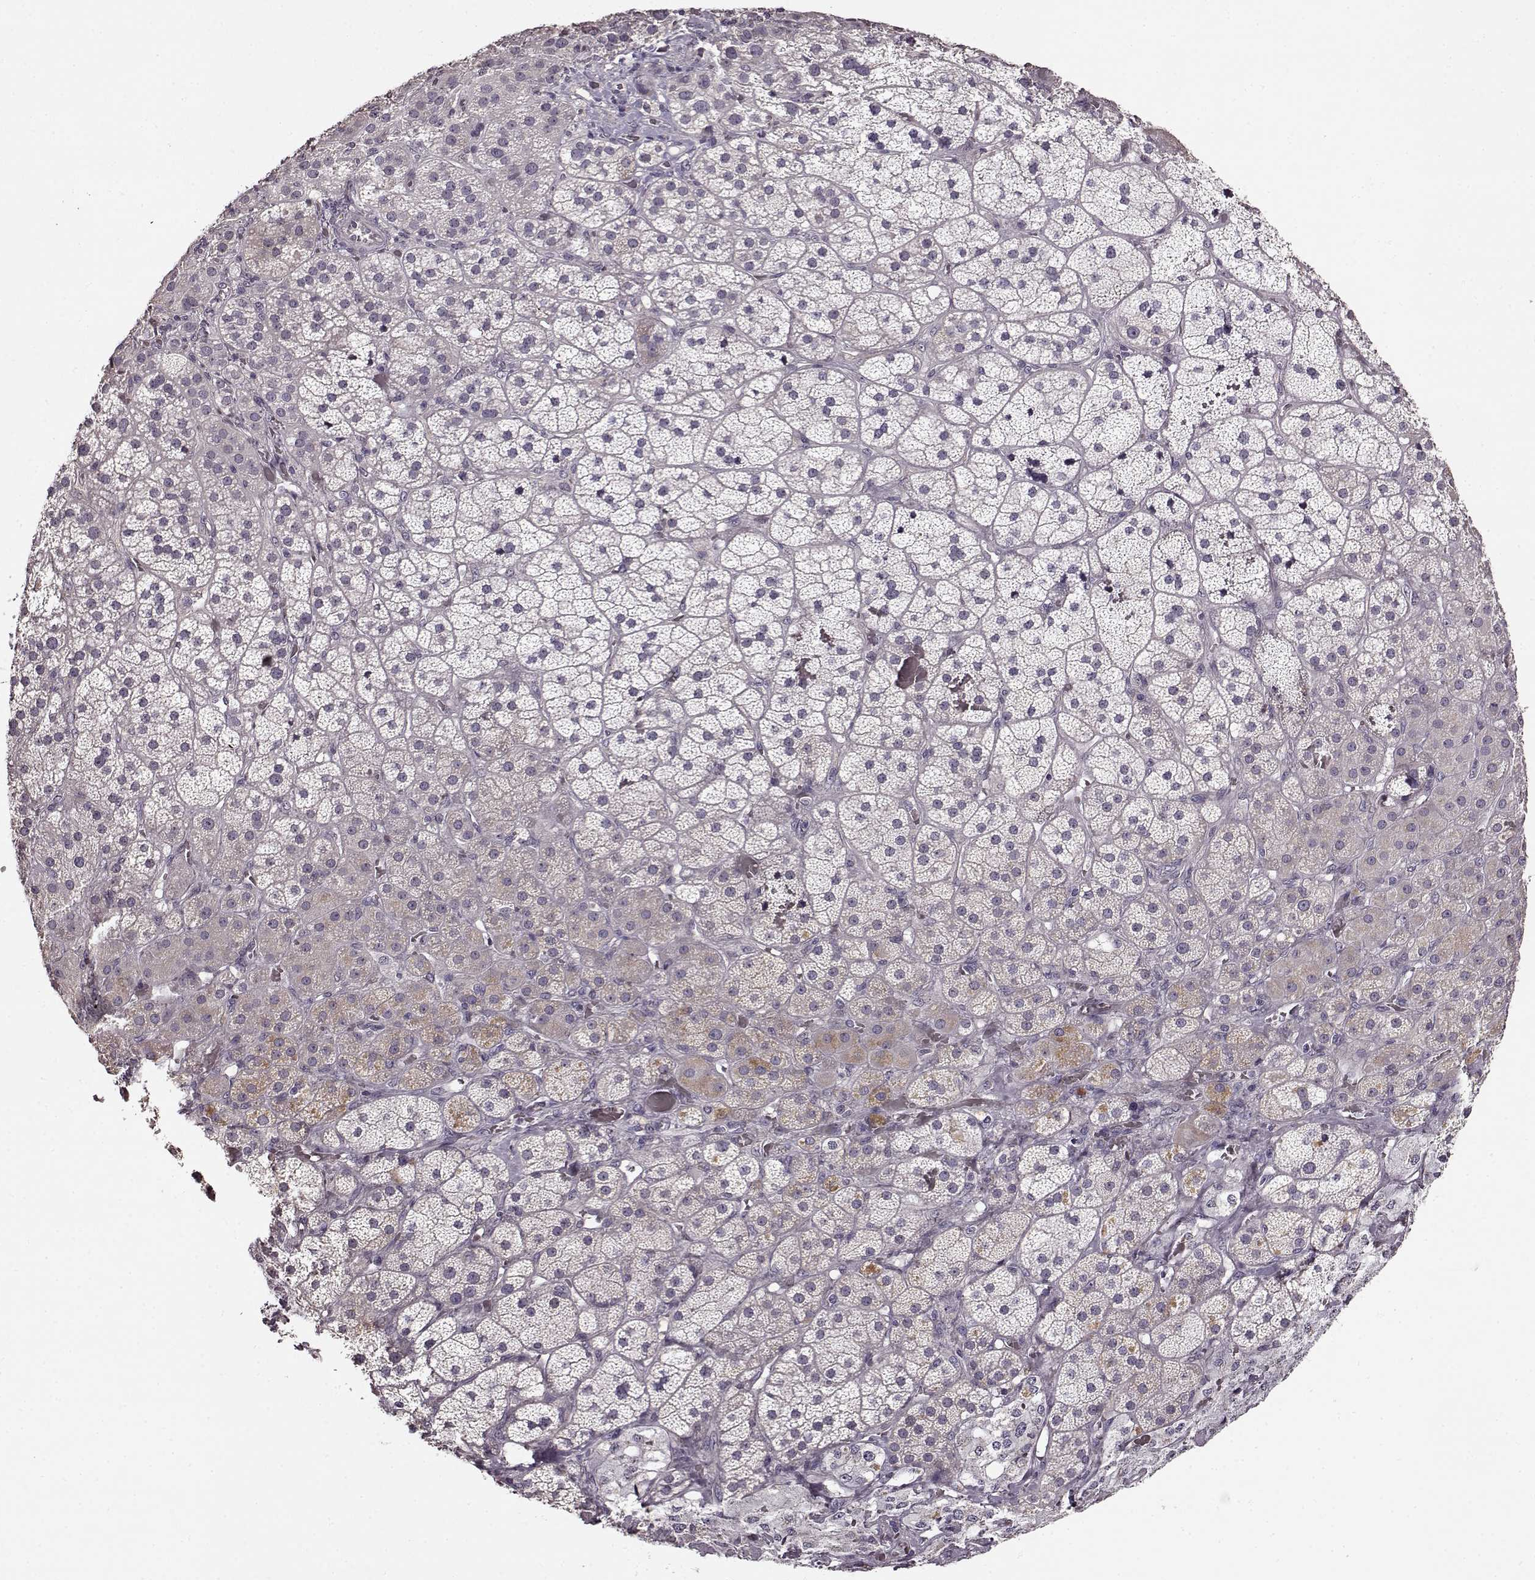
{"staining": {"intensity": "weak", "quantity": "<25%", "location": "cytoplasmic/membranous"}, "tissue": "adrenal gland", "cell_type": "Glandular cells", "image_type": "normal", "snomed": [{"axis": "morphology", "description": "Normal tissue, NOS"}, {"axis": "topography", "description": "Adrenal gland"}], "caption": "Immunohistochemistry image of benign human adrenal gland stained for a protein (brown), which exhibits no positivity in glandular cells.", "gene": "FSHB", "patient": {"sex": "male", "age": 57}}